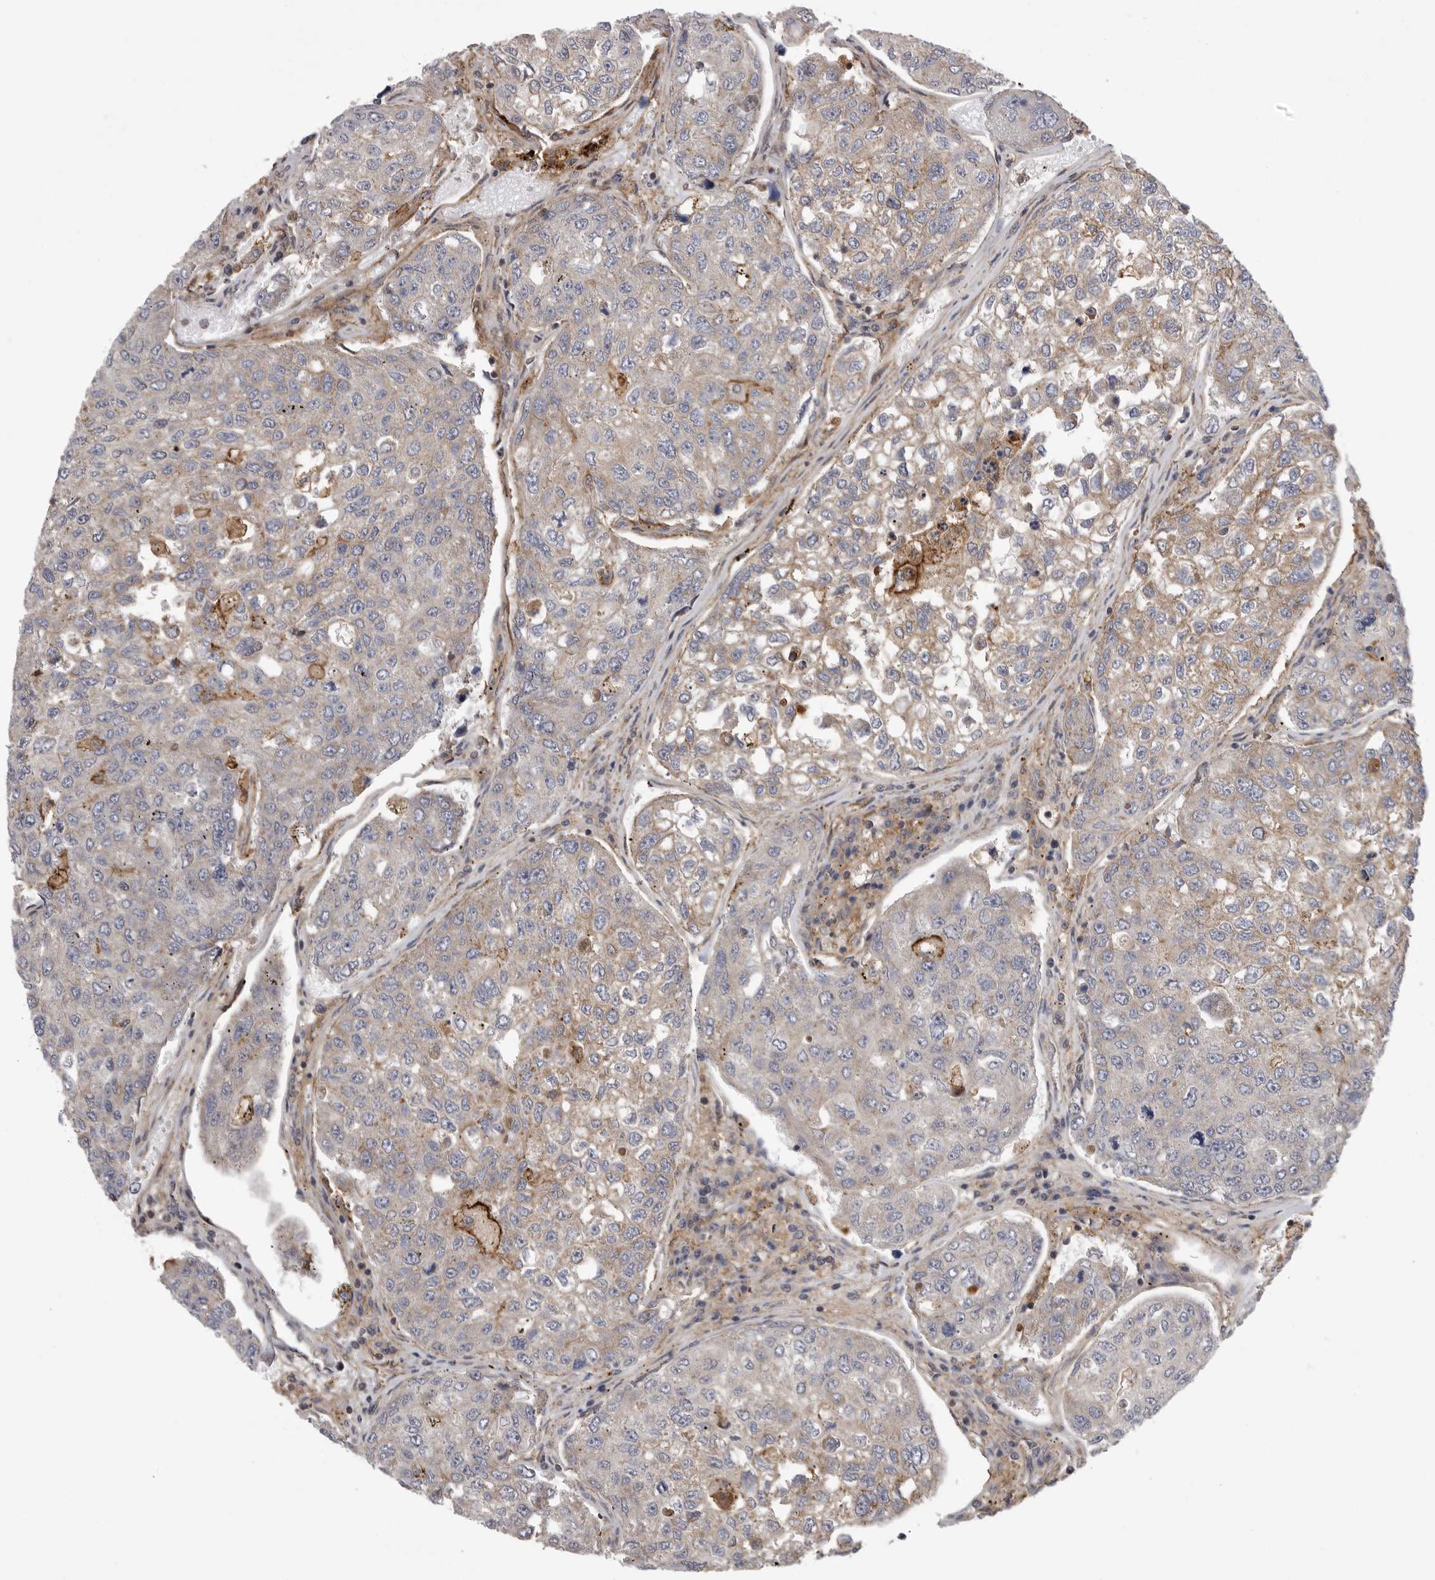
{"staining": {"intensity": "strong", "quantity": "<25%", "location": "cytoplasmic/membranous"}, "tissue": "urothelial cancer", "cell_type": "Tumor cells", "image_type": "cancer", "snomed": [{"axis": "morphology", "description": "Urothelial carcinoma, High grade"}, {"axis": "topography", "description": "Lymph node"}, {"axis": "topography", "description": "Urinary bladder"}], "caption": "An image showing strong cytoplasmic/membranous positivity in approximately <25% of tumor cells in urothelial cancer, as visualized by brown immunohistochemical staining.", "gene": "NECTIN1", "patient": {"sex": "male", "age": 51}}